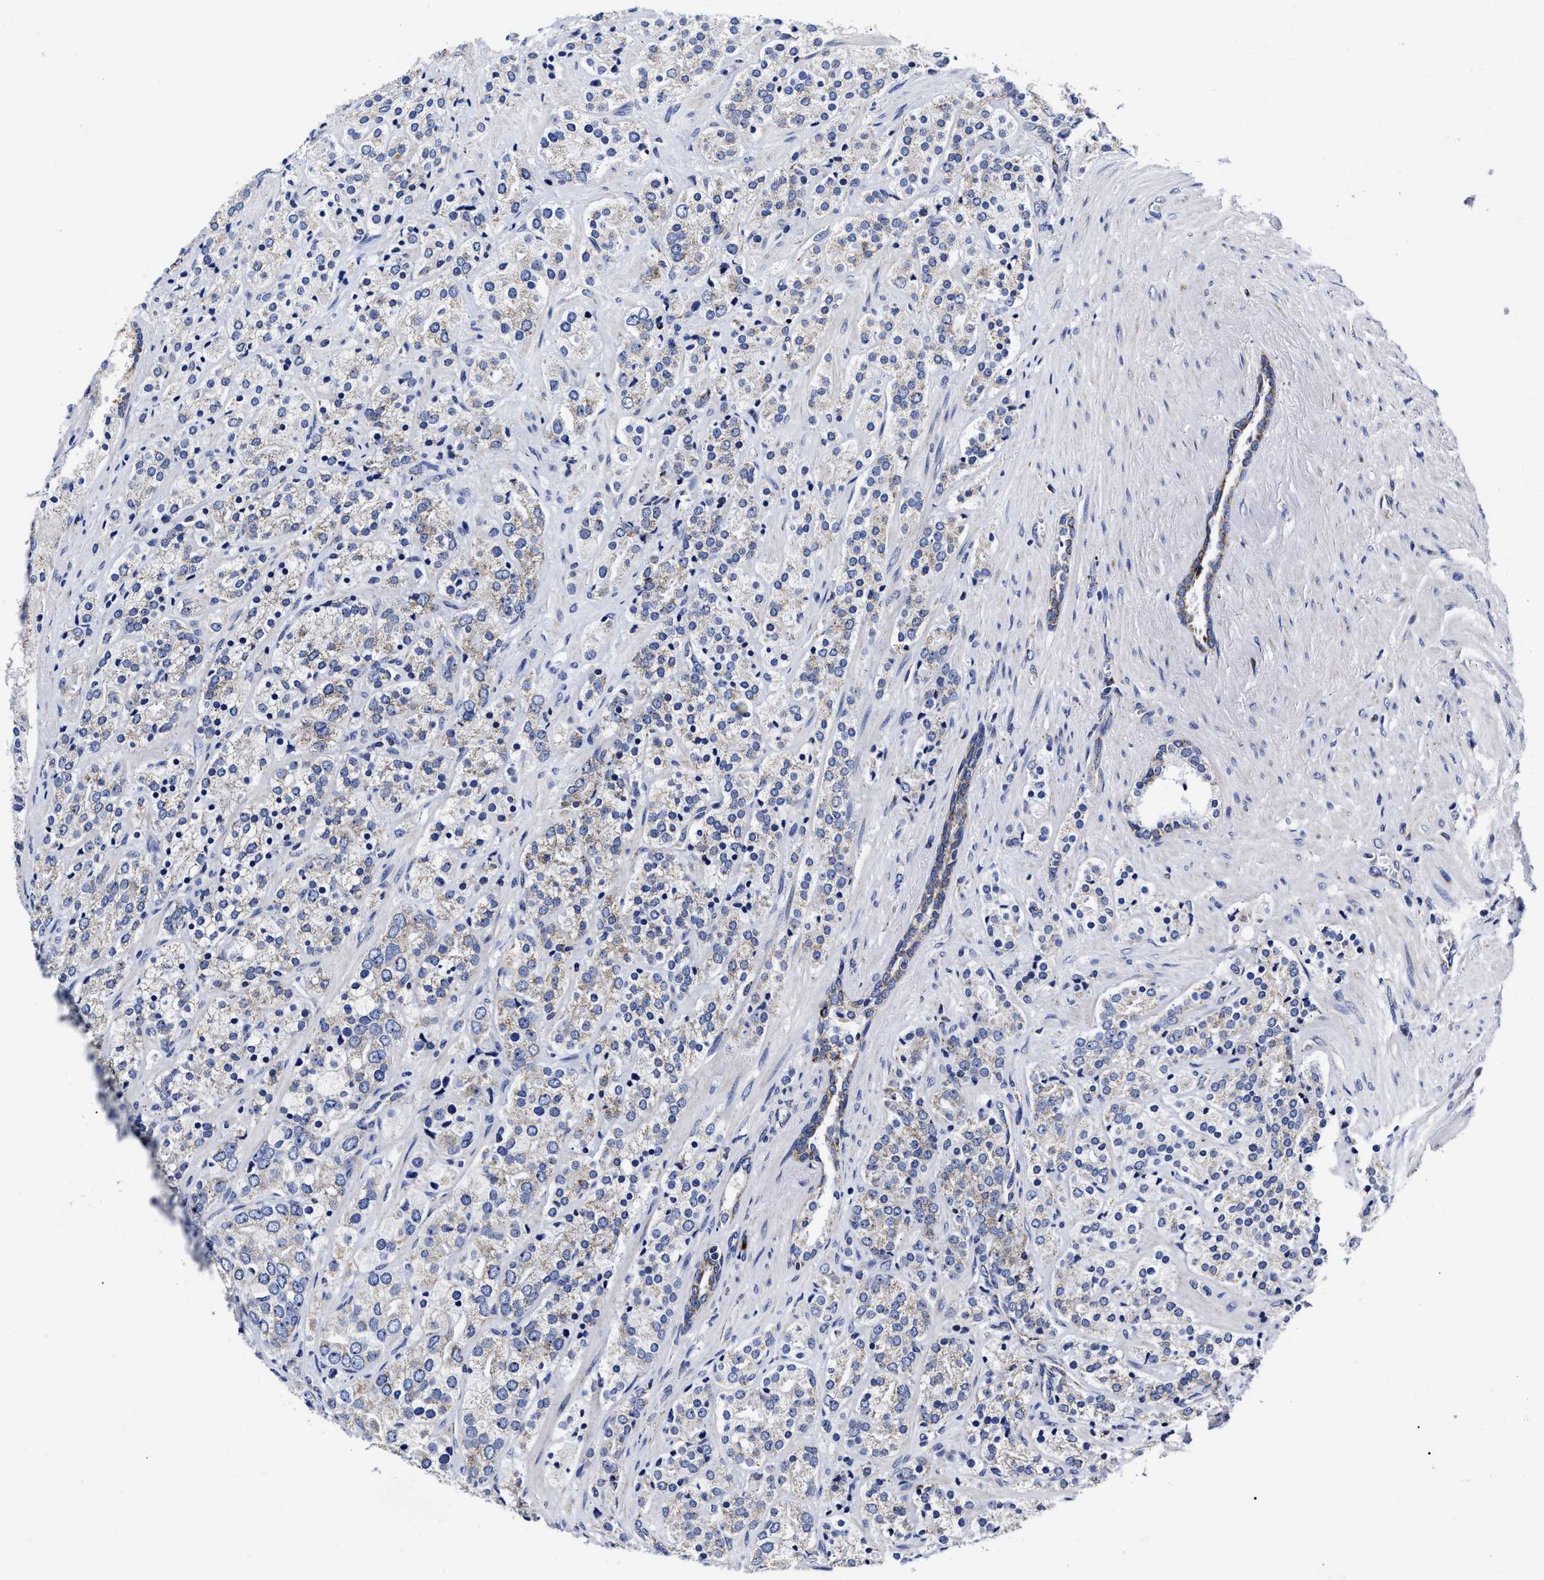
{"staining": {"intensity": "weak", "quantity": "<25%", "location": "cytoplasmic/membranous"}, "tissue": "prostate cancer", "cell_type": "Tumor cells", "image_type": "cancer", "snomed": [{"axis": "morphology", "description": "Adenocarcinoma, High grade"}, {"axis": "topography", "description": "Prostate"}], "caption": "An immunohistochemistry histopathology image of adenocarcinoma (high-grade) (prostate) is shown. There is no staining in tumor cells of adenocarcinoma (high-grade) (prostate).", "gene": "HINT2", "patient": {"sex": "male", "age": 71}}